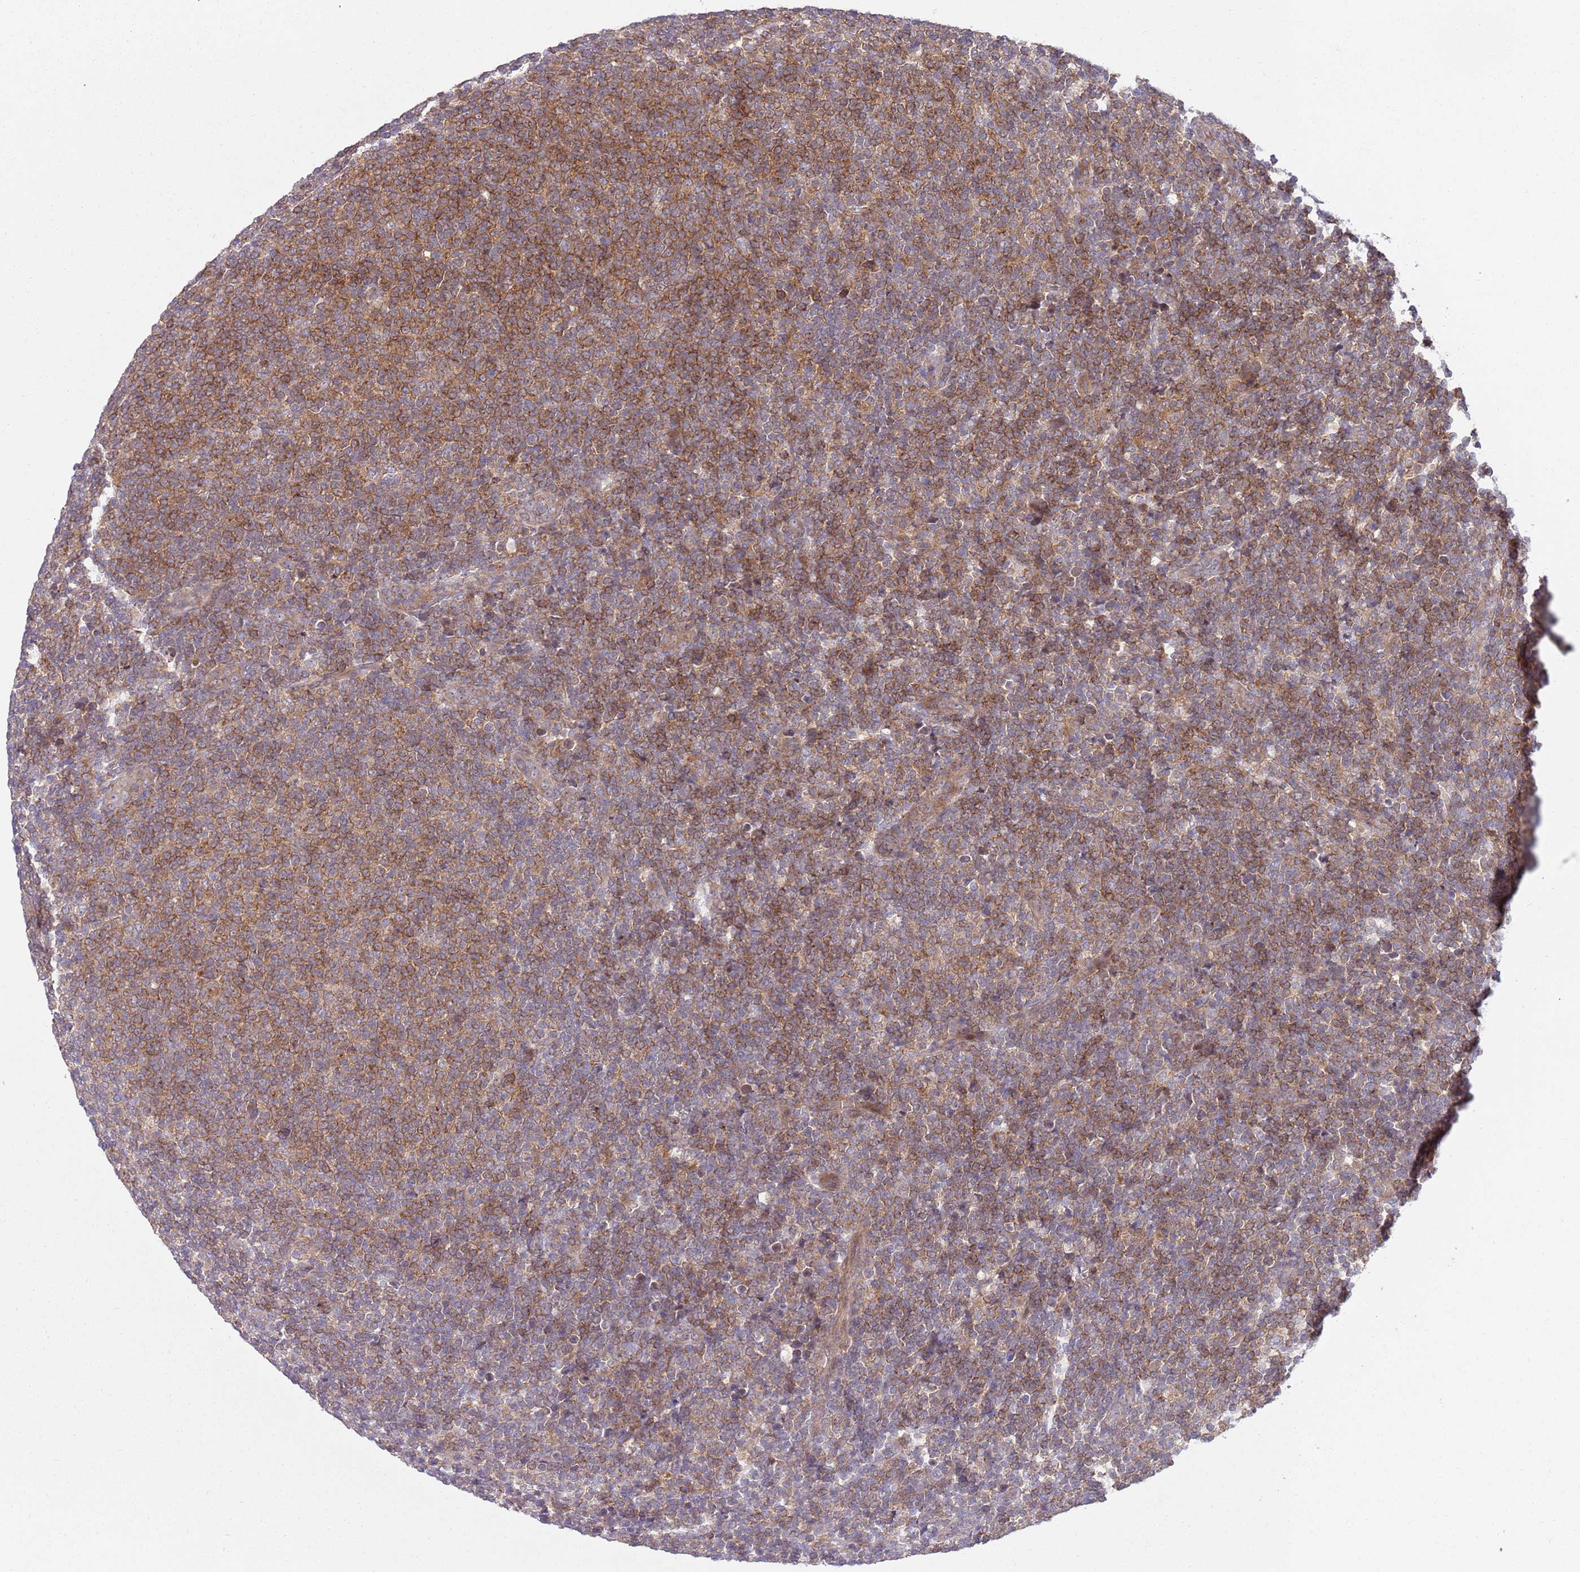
{"staining": {"intensity": "moderate", "quantity": ">75%", "location": "cytoplasmic/membranous"}, "tissue": "lymphoma", "cell_type": "Tumor cells", "image_type": "cancer", "snomed": [{"axis": "morphology", "description": "Malignant lymphoma, non-Hodgkin's type, Low grade"}, {"axis": "topography", "description": "Lymph node"}], "caption": "A brown stain highlights moderate cytoplasmic/membranous expression of a protein in lymphoma tumor cells.", "gene": "GGA1", "patient": {"sex": "male", "age": 66}}